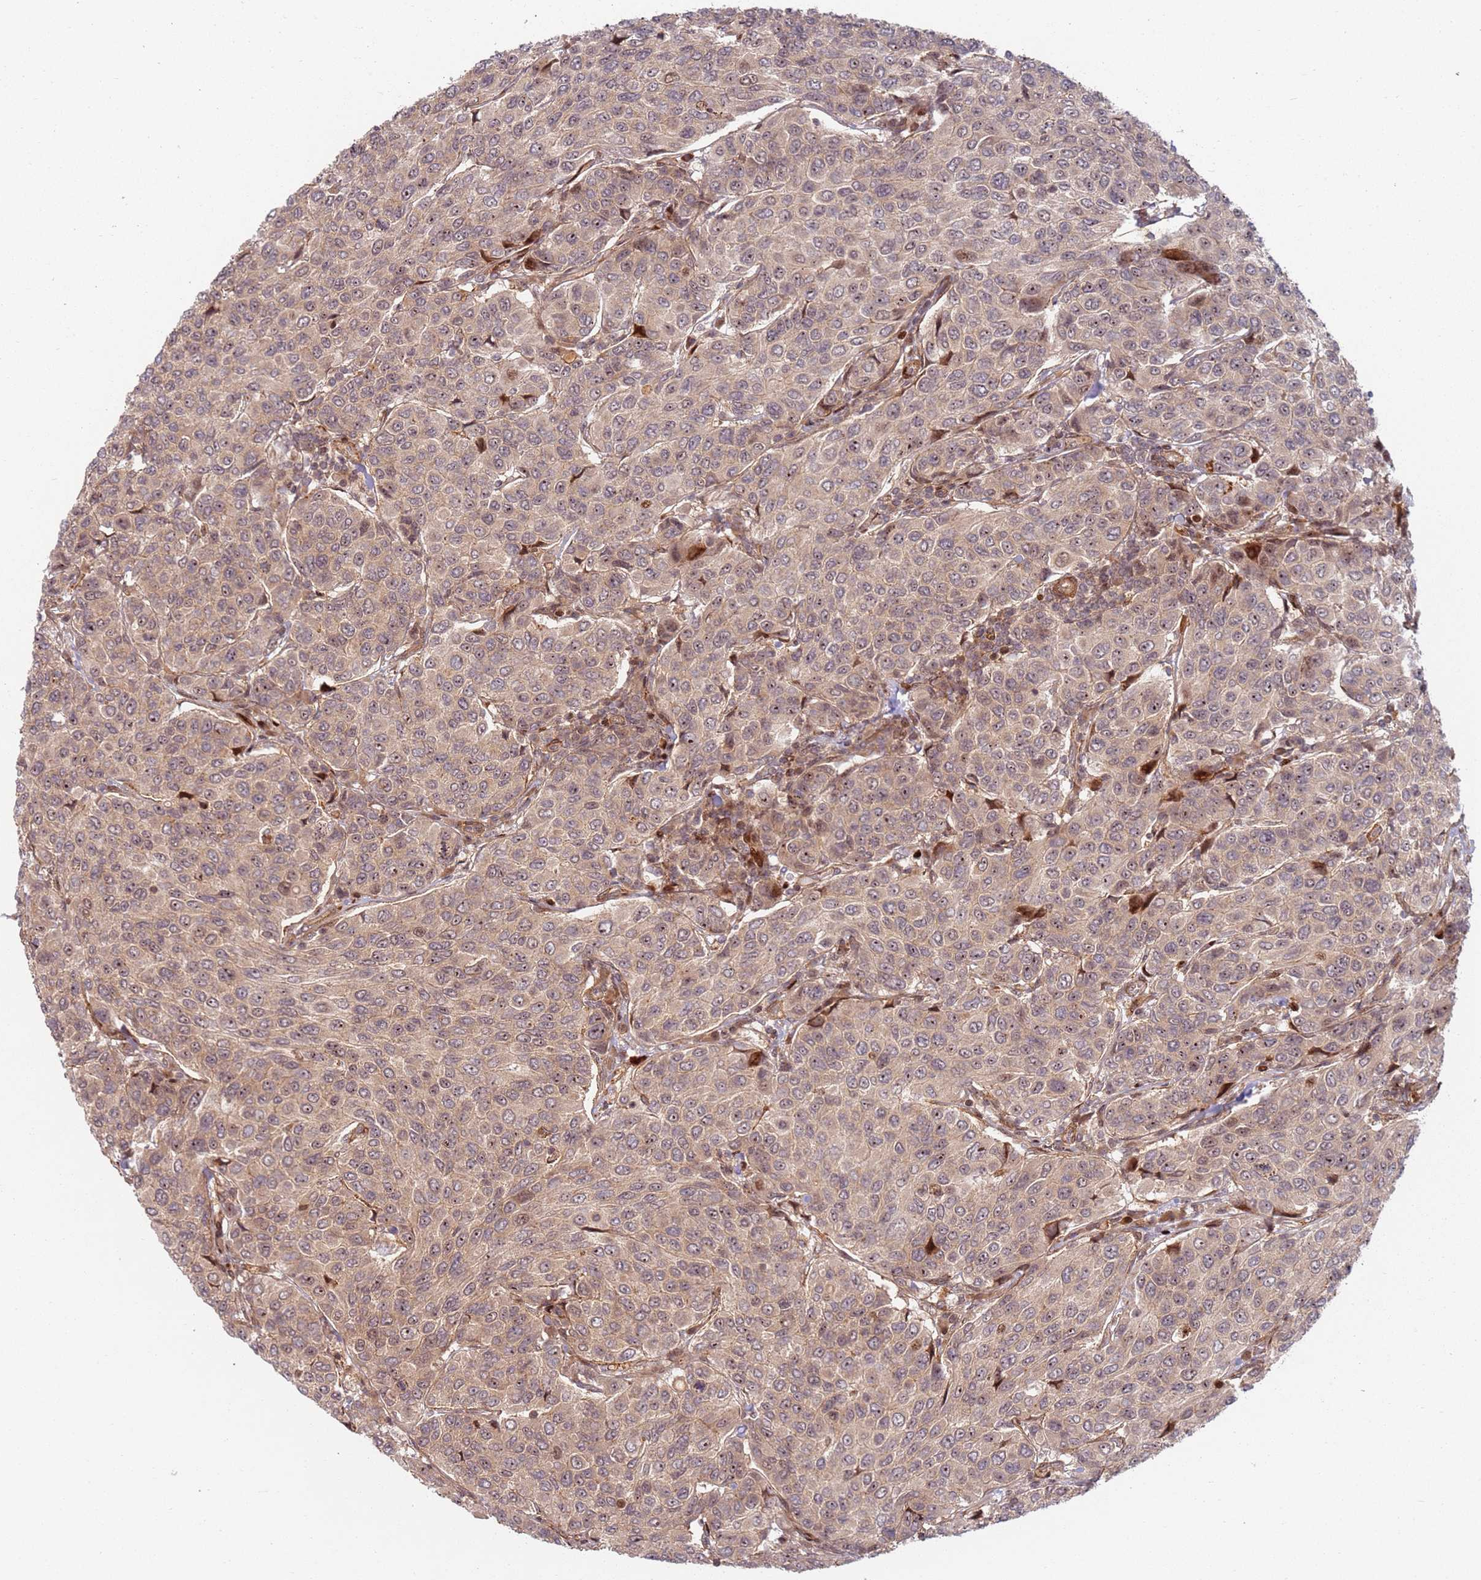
{"staining": {"intensity": "weak", "quantity": "25%-75%", "location": "cytoplasmic/membranous"}, "tissue": "breast cancer", "cell_type": "Tumor cells", "image_type": "cancer", "snomed": [{"axis": "morphology", "description": "Duct carcinoma"}, {"axis": "topography", "description": "Breast"}], "caption": "Protein analysis of breast infiltrating ductal carcinoma tissue shows weak cytoplasmic/membranous staining in about 25%-75% of tumor cells.", "gene": "TMEM233", "patient": {"sex": "female", "age": 55}}